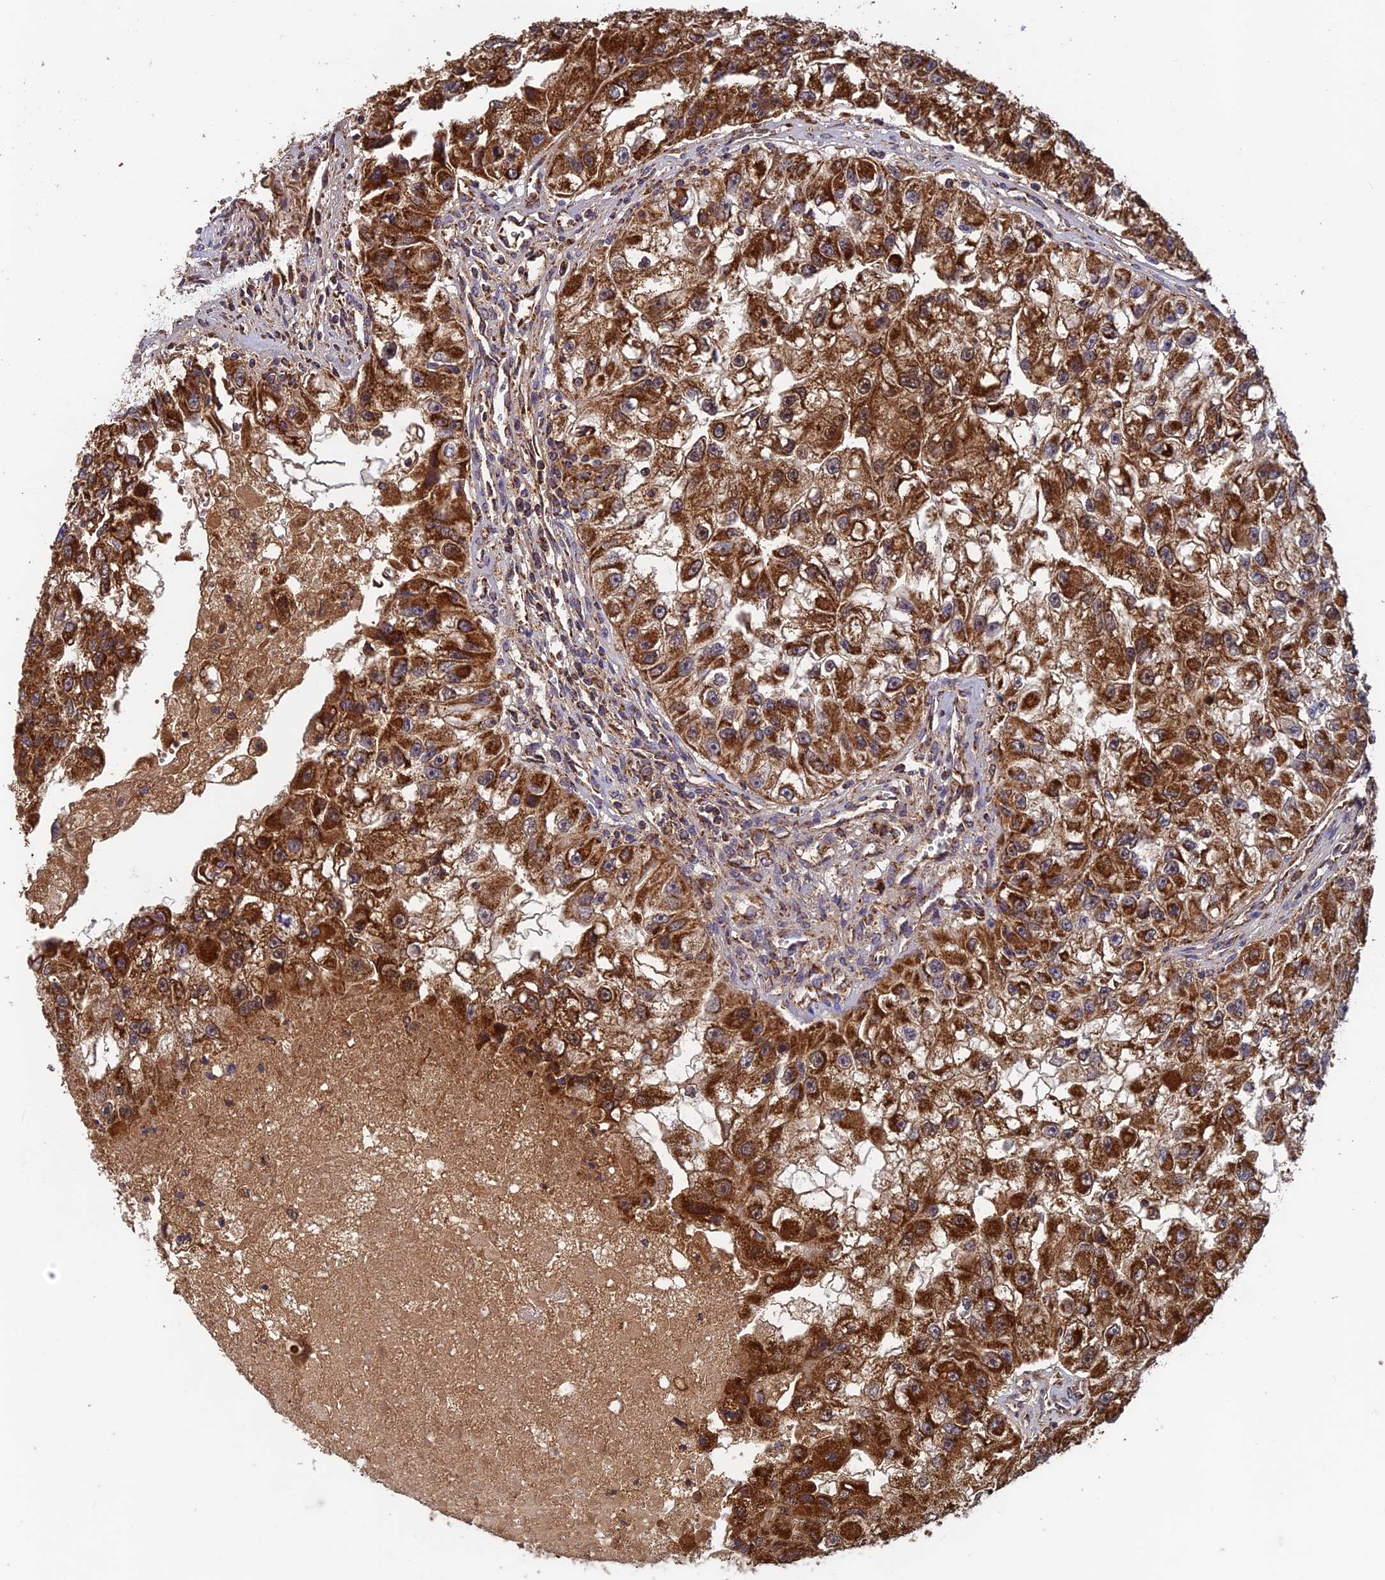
{"staining": {"intensity": "strong", "quantity": ">75%", "location": "cytoplasmic/membranous"}, "tissue": "renal cancer", "cell_type": "Tumor cells", "image_type": "cancer", "snomed": [{"axis": "morphology", "description": "Adenocarcinoma, NOS"}, {"axis": "topography", "description": "Kidney"}], "caption": "Immunohistochemistry (IHC) of human renal cancer displays high levels of strong cytoplasmic/membranous expression in about >75% of tumor cells. (DAB IHC with brightfield microscopy, high magnification).", "gene": "CCDC15", "patient": {"sex": "male", "age": 63}}